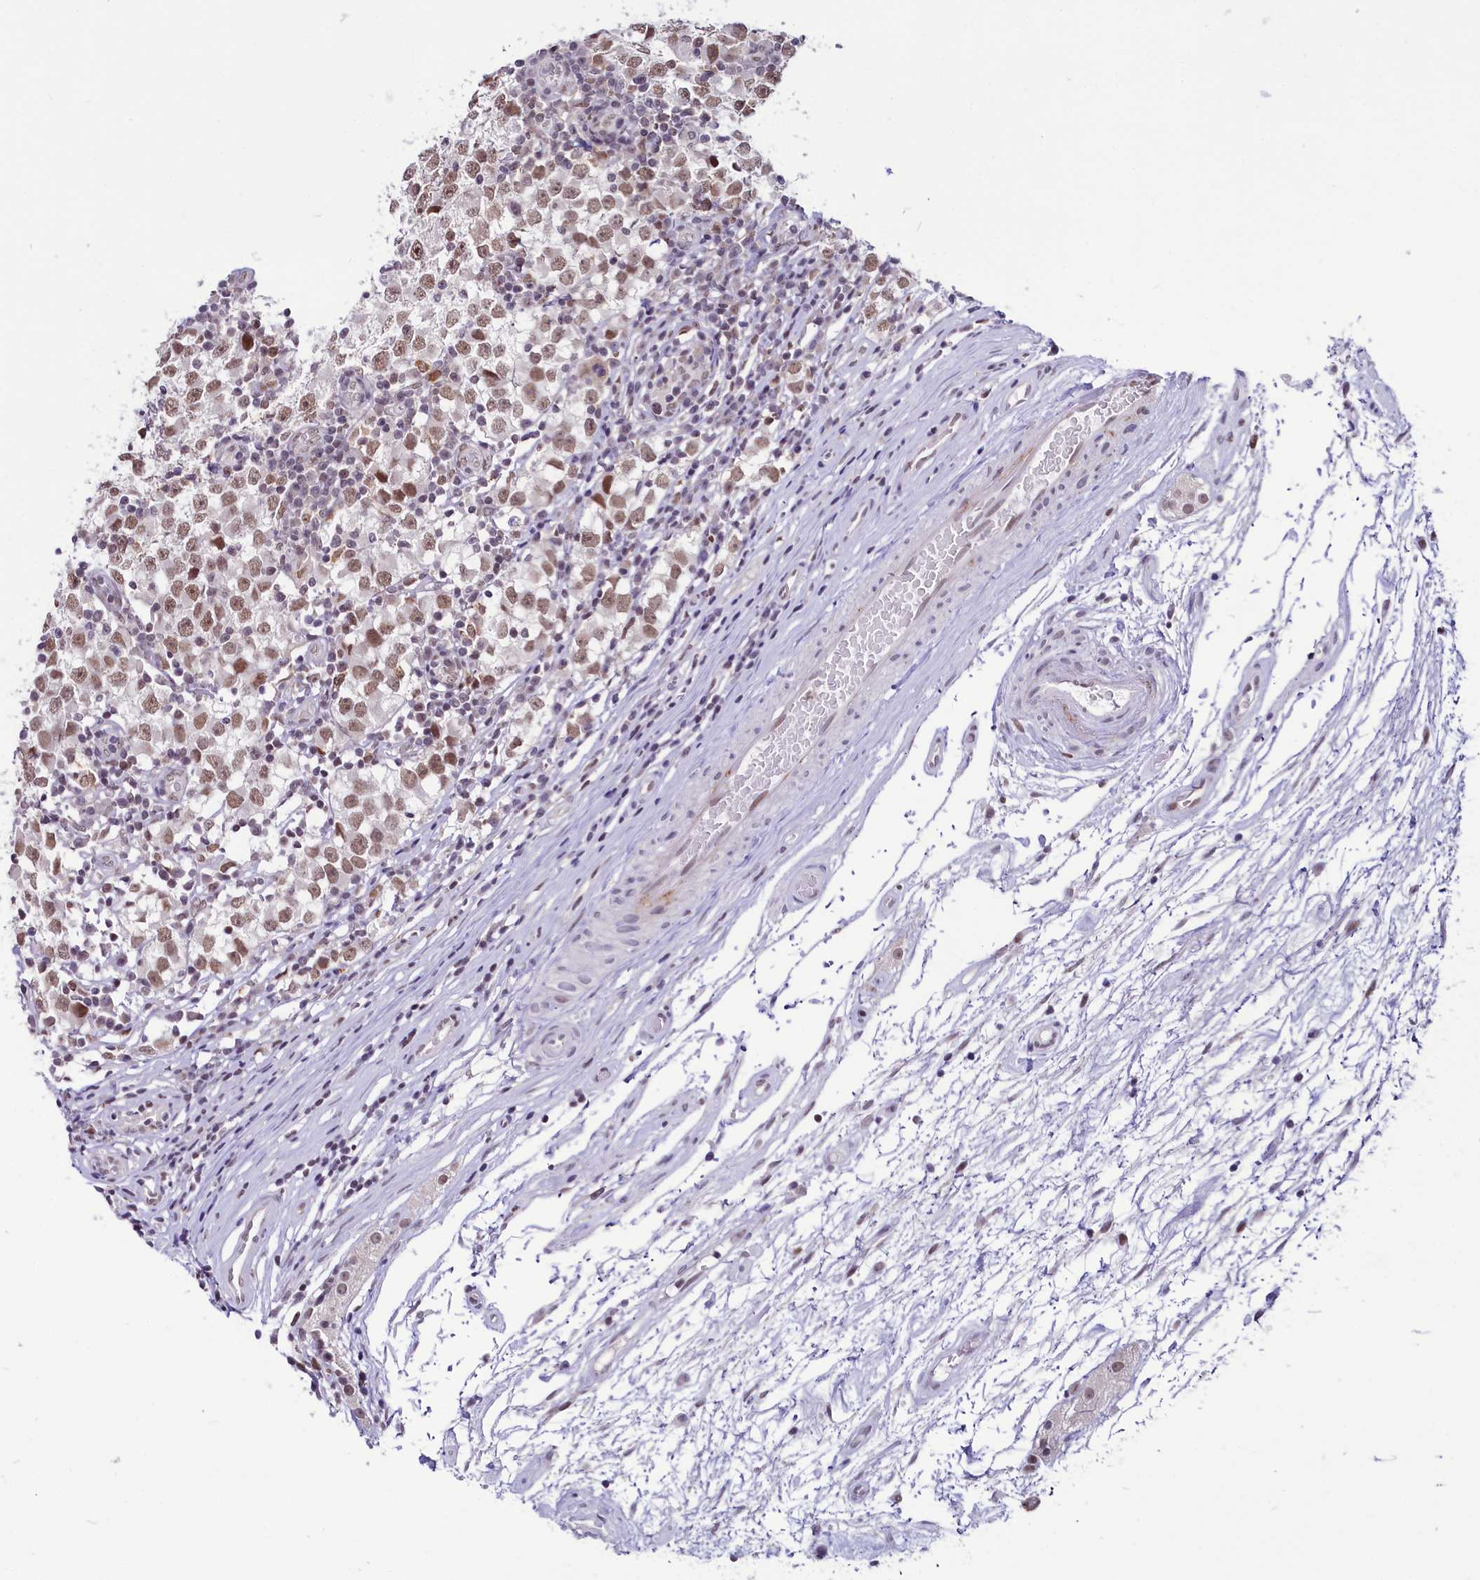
{"staining": {"intensity": "moderate", "quantity": ">75%", "location": "nuclear"}, "tissue": "testis cancer", "cell_type": "Tumor cells", "image_type": "cancer", "snomed": [{"axis": "morphology", "description": "Seminoma, NOS"}, {"axis": "topography", "description": "Testis"}], "caption": "There is medium levels of moderate nuclear staining in tumor cells of testis cancer, as demonstrated by immunohistochemical staining (brown color).", "gene": "SCAF11", "patient": {"sex": "male", "age": 65}}